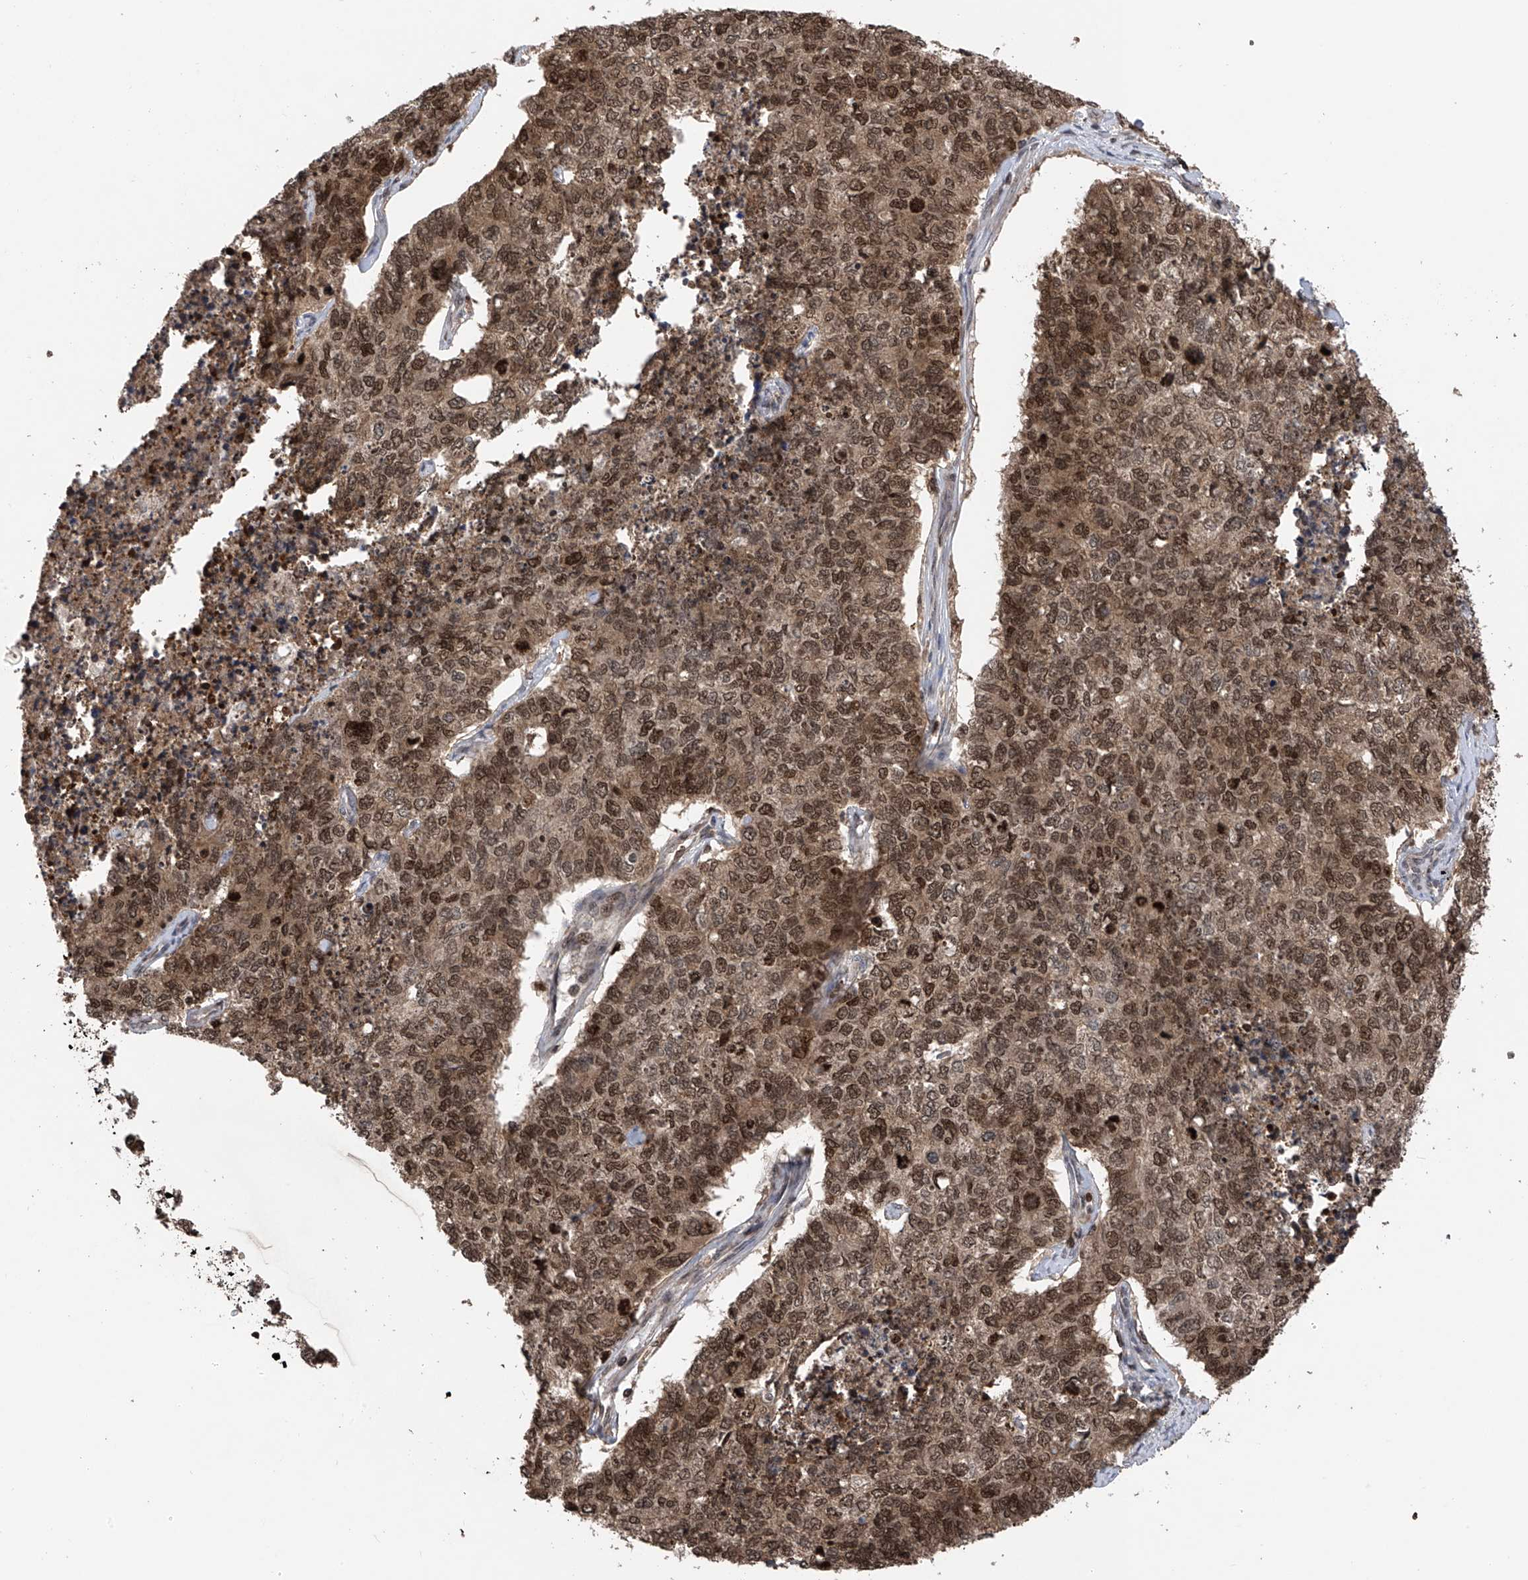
{"staining": {"intensity": "strong", "quantity": ">75%", "location": "nuclear"}, "tissue": "cervical cancer", "cell_type": "Tumor cells", "image_type": "cancer", "snomed": [{"axis": "morphology", "description": "Squamous cell carcinoma, NOS"}, {"axis": "topography", "description": "Cervix"}], "caption": "Squamous cell carcinoma (cervical) stained with a protein marker displays strong staining in tumor cells.", "gene": "DNAJC9", "patient": {"sex": "female", "age": 63}}